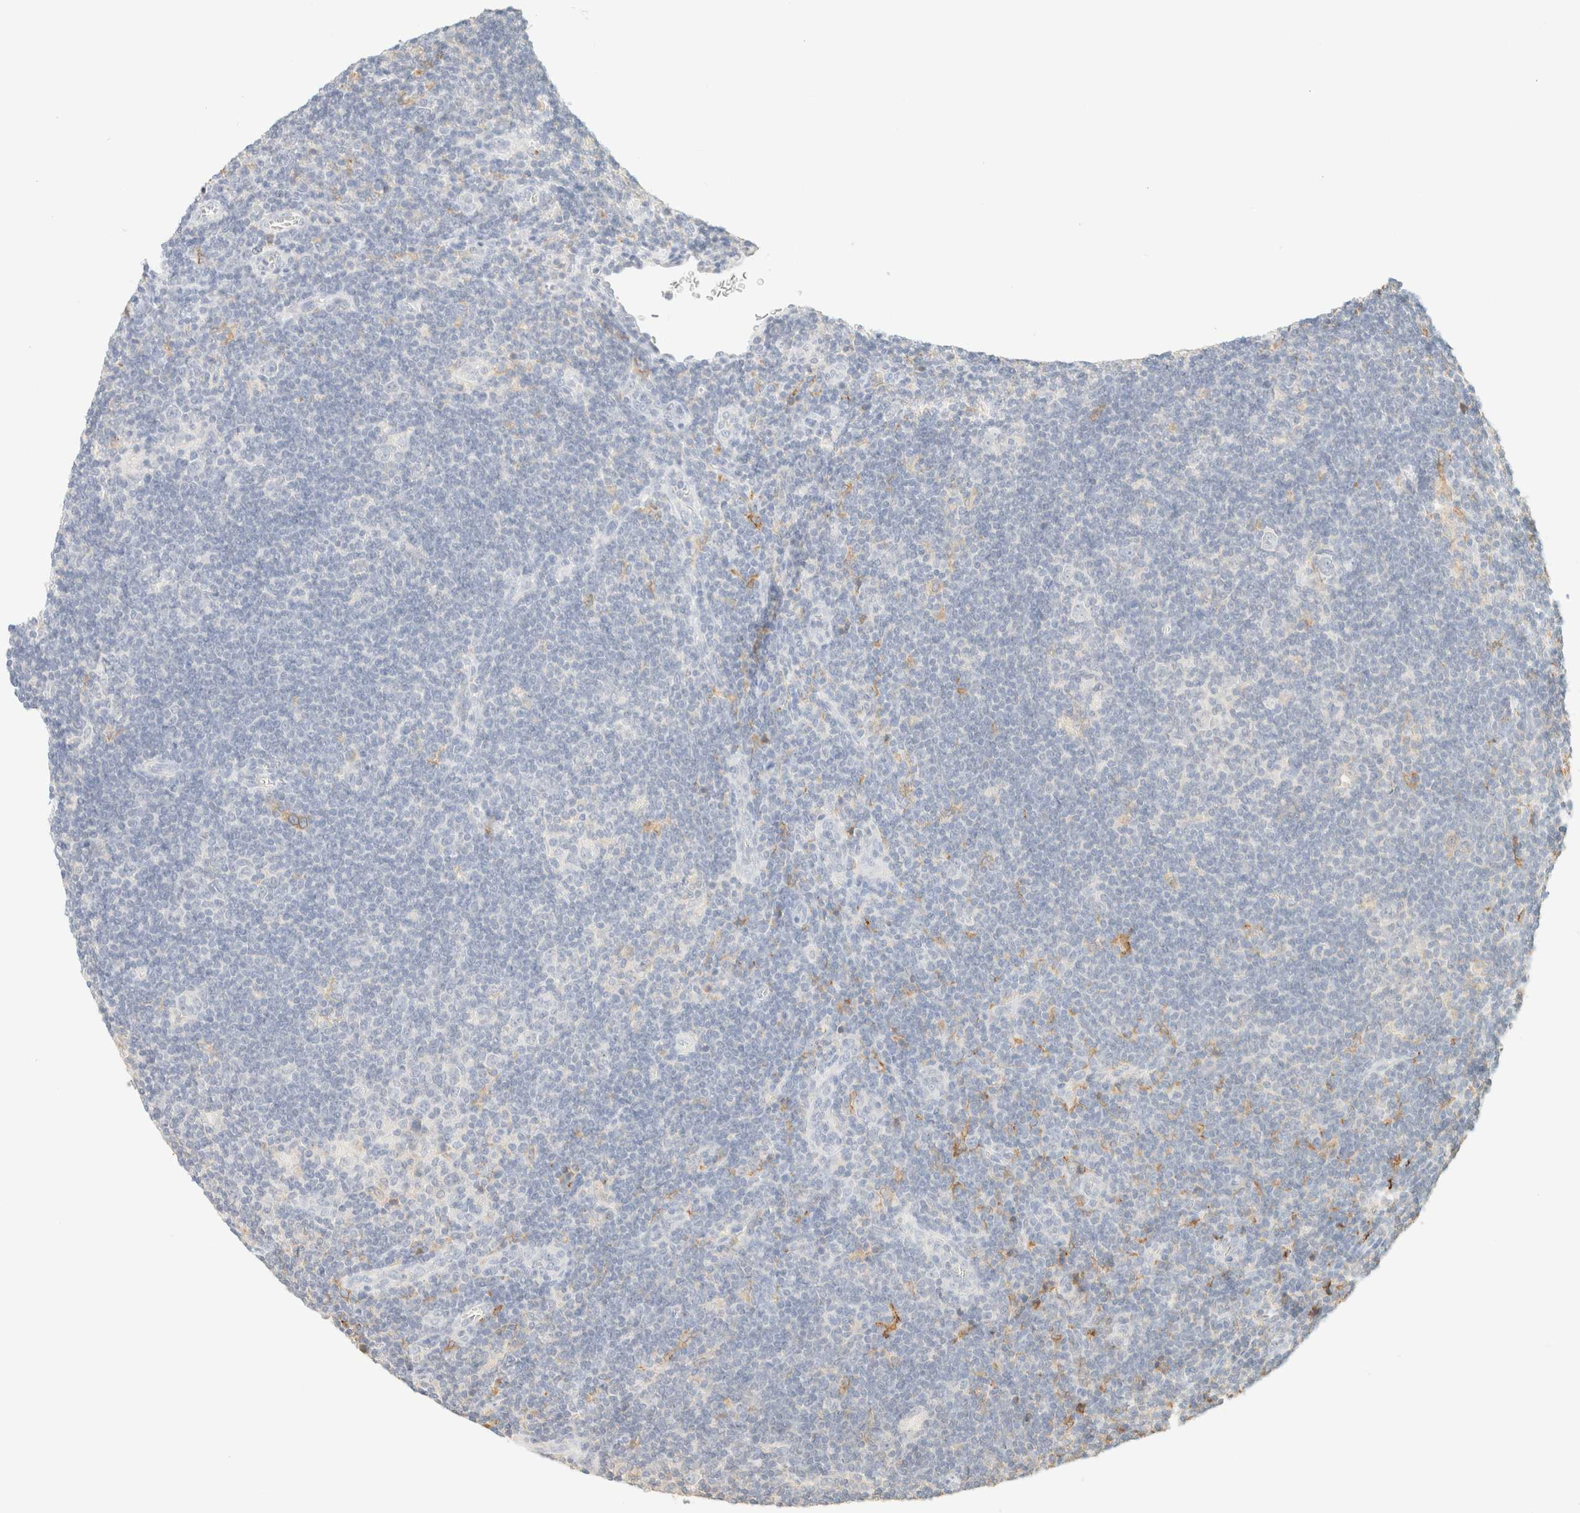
{"staining": {"intensity": "negative", "quantity": "none", "location": "none"}, "tissue": "lymphoma", "cell_type": "Tumor cells", "image_type": "cancer", "snomed": [{"axis": "morphology", "description": "Hodgkin's disease, NOS"}, {"axis": "topography", "description": "Lymph node"}], "caption": "This photomicrograph is of Hodgkin's disease stained with immunohistochemistry to label a protein in brown with the nuclei are counter-stained blue. There is no staining in tumor cells.", "gene": "TIMD4", "patient": {"sex": "female", "age": 57}}